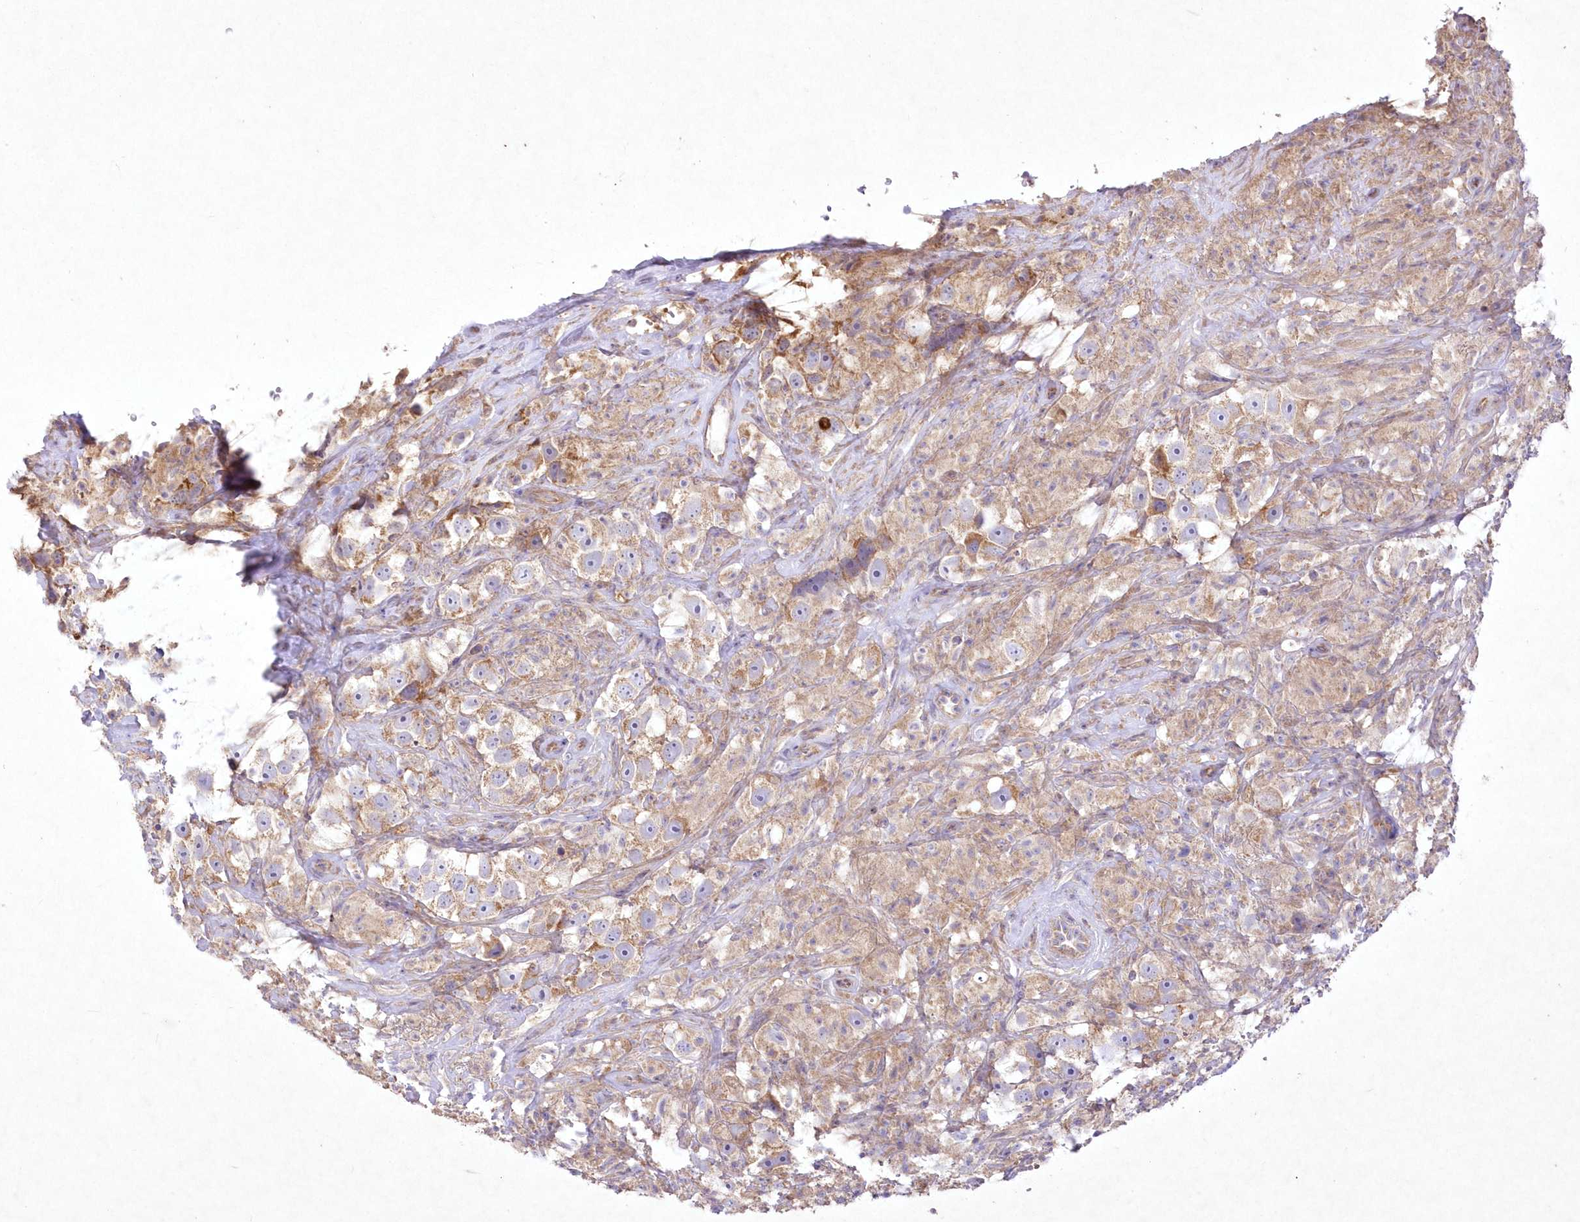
{"staining": {"intensity": "weak", "quantity": ">75%", "location": "cytoplasmic/membranous"}, "tissue": "testis cancer", "cell_type": "Tumor cells", "image_type": "cancer", "snomed": [{"axis": "morphology", "description": "Seminoma, NOS"}, {"axis": "topography", "description": "Testis"}], "caption": "This is an image of immunohistochemistry (IHC) staining of testis seminoma, which shows weak expression in the cytoplasmic/membranous of tumor cells.", "gene": "ITSN2", "patient": {"sex": "male", "age": 49}}